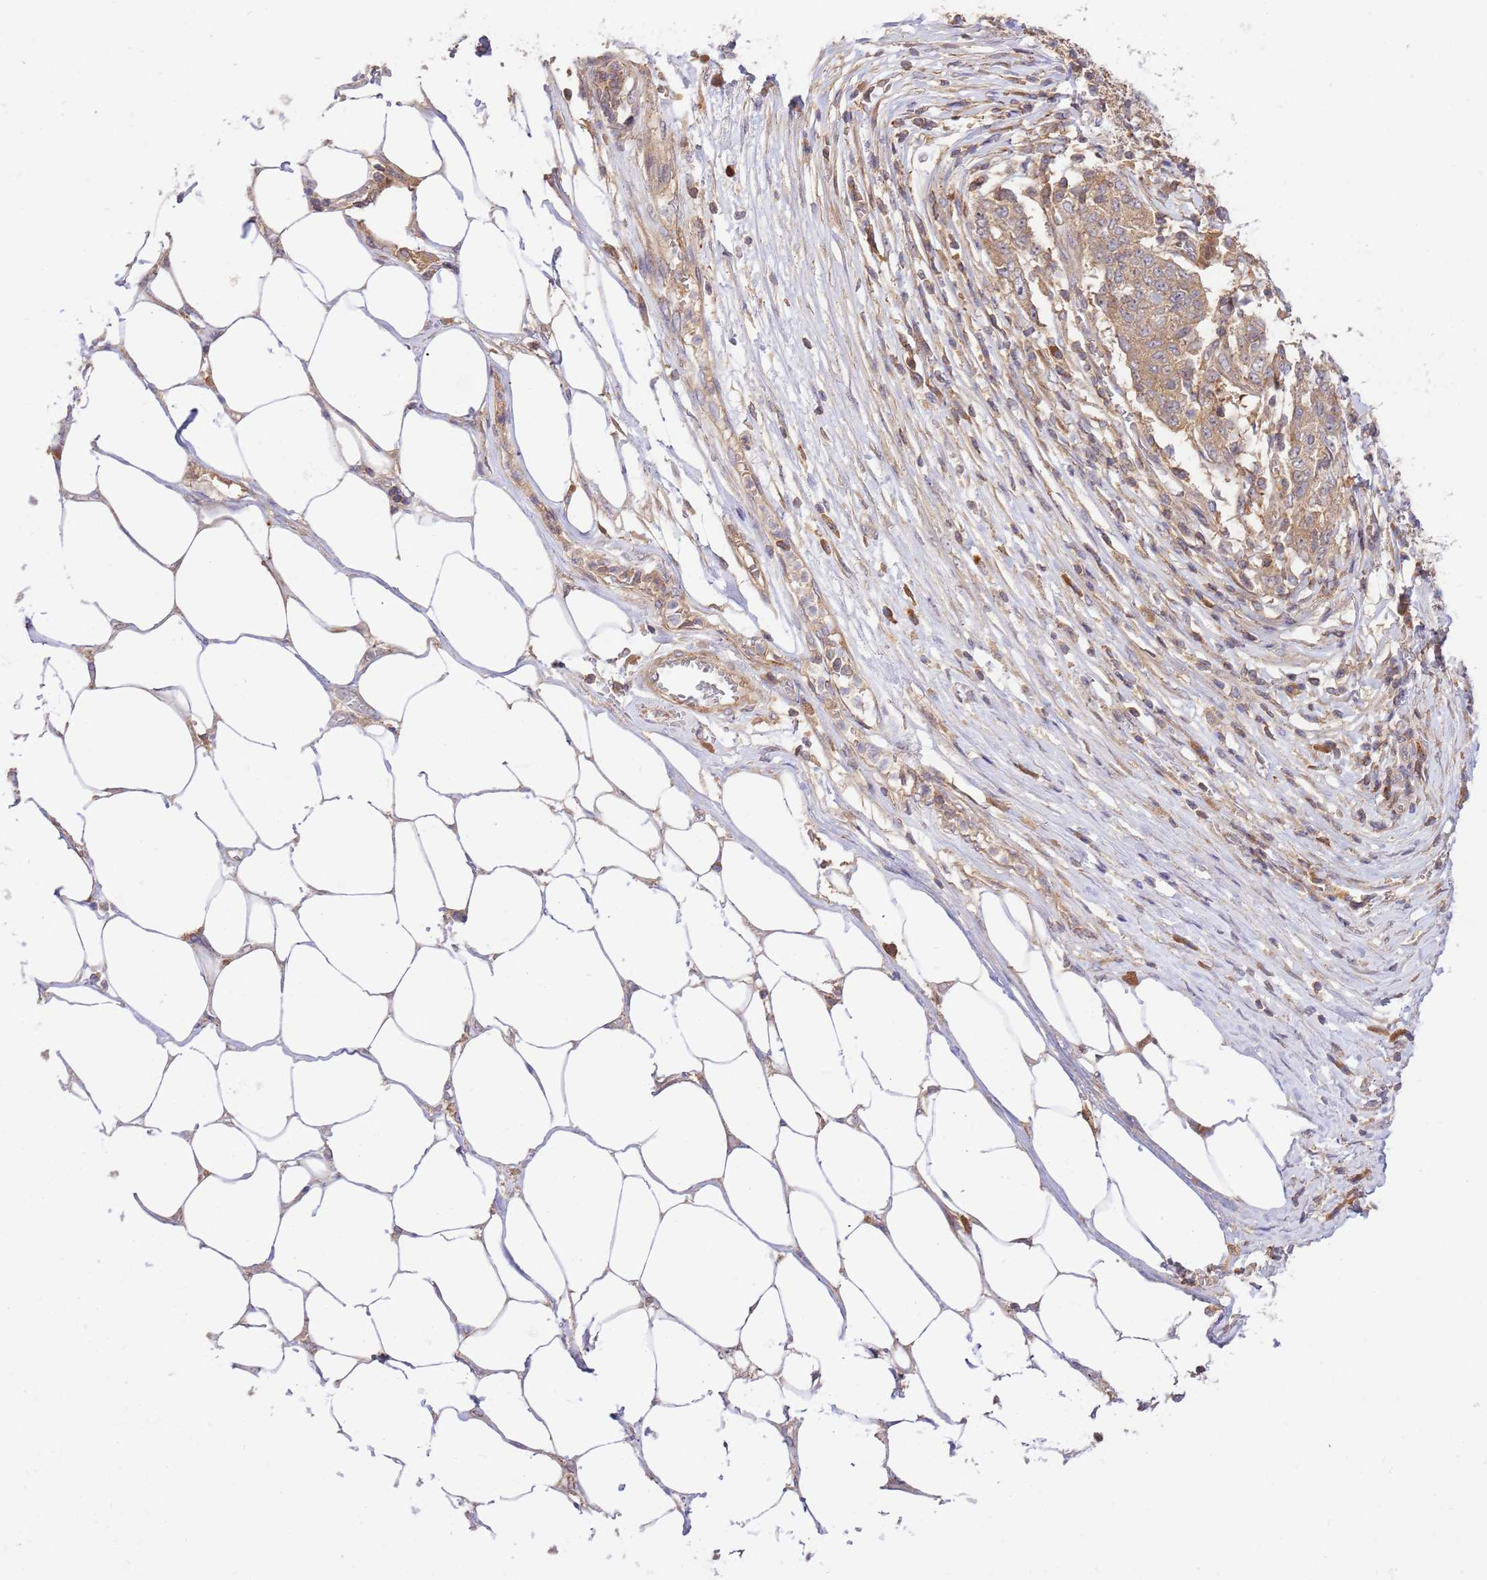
{"staining": {"intensity": "weak", "quantity": ">75%", "location": "cytoplasmic/membranous"}, "tissue": "stomach cancer", "cell_type": "Tumor cells", "image_type": "cancer", "snomed": [{"axis": "morphology", "description": "Adenocarcinoma, NOS"}, {"axis": "topography", "description": "Stomach"}], "caption": "Immunohistochemistry (IHC) of human stomach cancer (adenocarcinoma) displays low levels of weak cytoplasmic/membranous positivity in approximately >75% of tumor cells. (brown staining indicates protein expression, while blue staining denotes nuclei).", "gene": "GAREM1", "patient": {"sex": "male", "age": 59}}